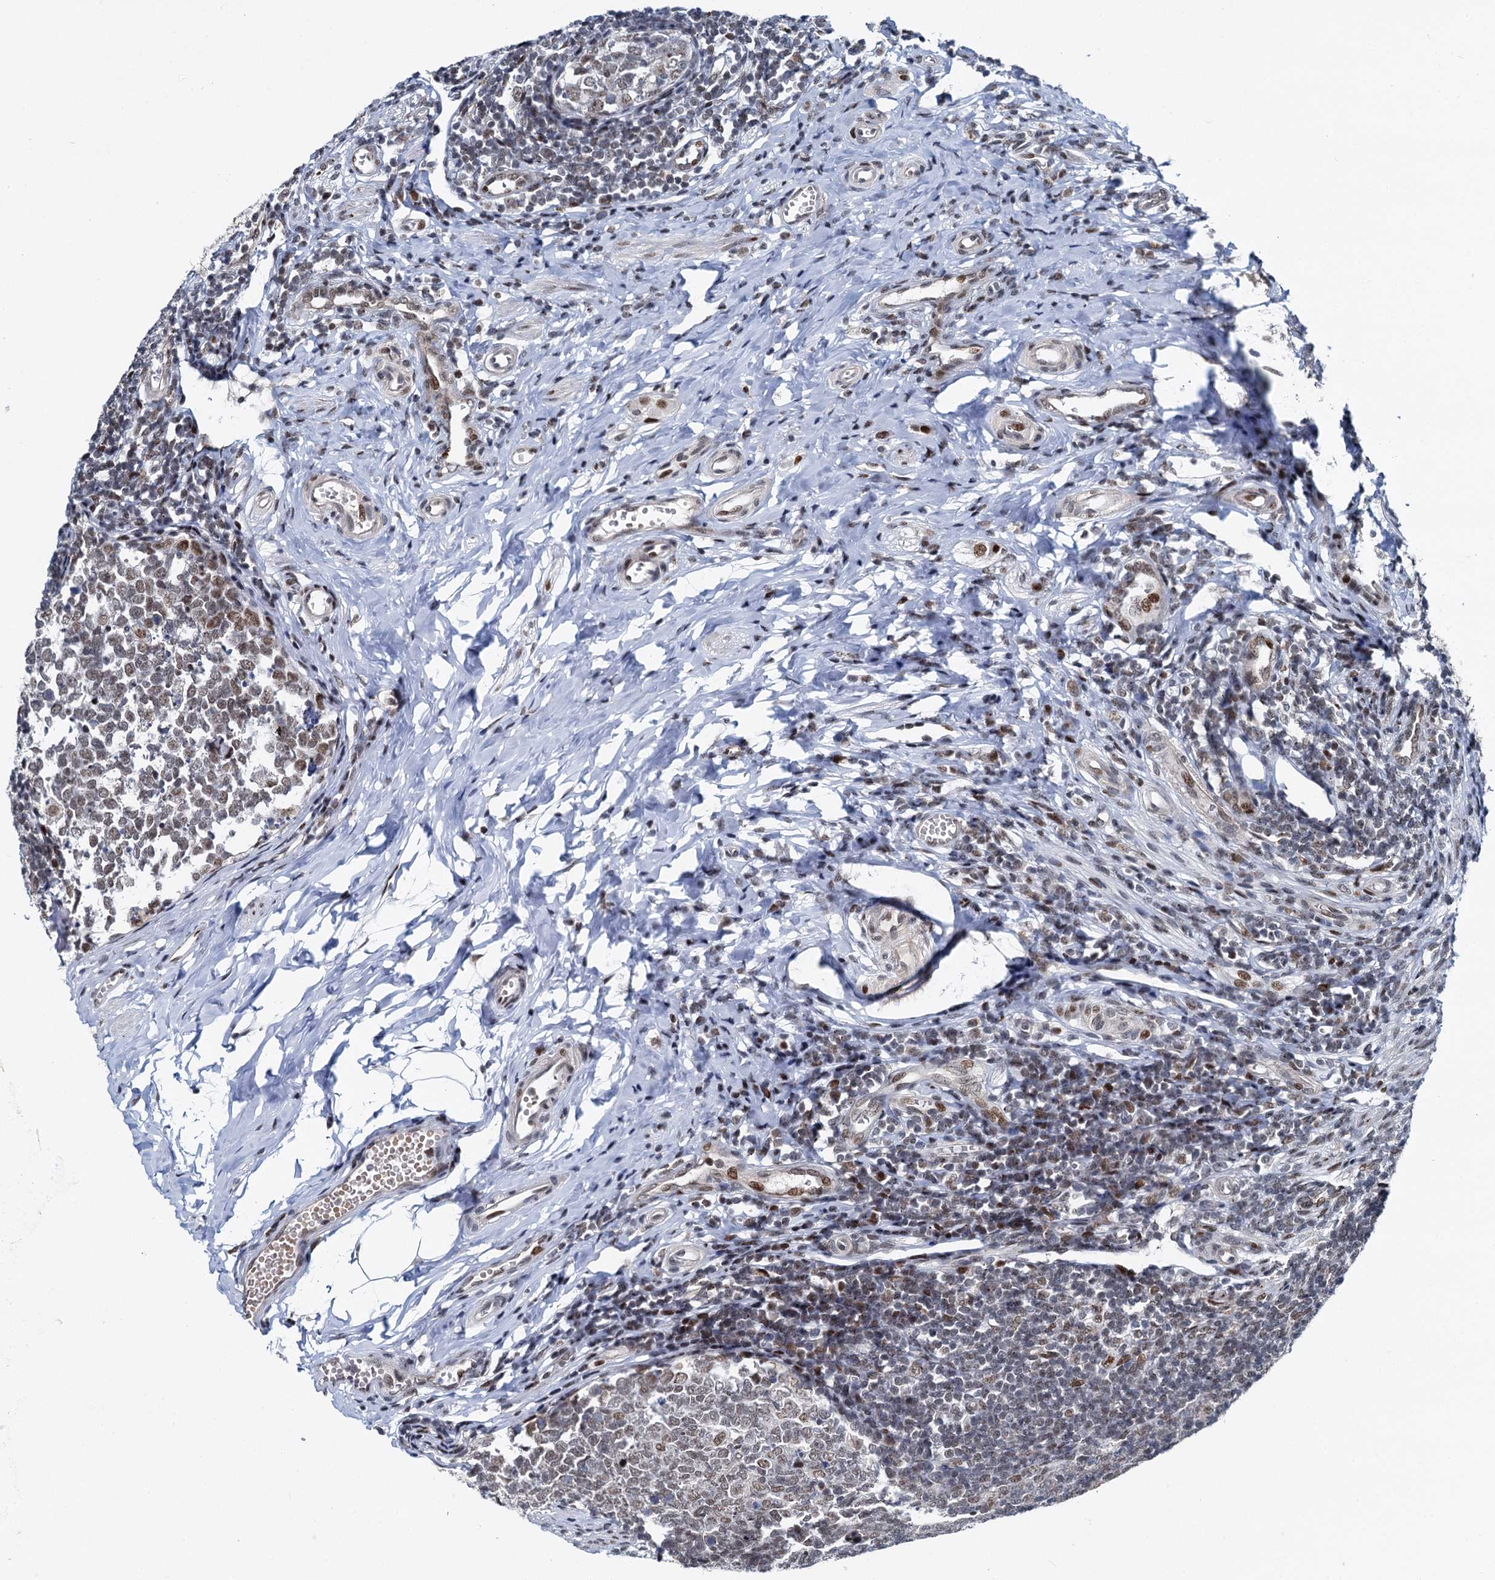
{"staining": {"intensity": "moderate", "quantity": ">75%", "location": "nuclear"}, "tissue": "appendix", "cell_type": "Glandular cells", "image_type": "normal", "snomed": [{"axis": "morphology", "description": "Normal tissue, NOS"}, {"axis": "topography", "description": "Appendix"}], "caption": "The histopathology image displays immunohistochemical staining of benign appendix. There is moderate nuclear positivity is present in about >75% of glandular cells. (brown staining indicates protein expression, while blue staining denotes nuclei).", "gene": "RUFY2", "patient": {"sex": "male", "age": 14}}